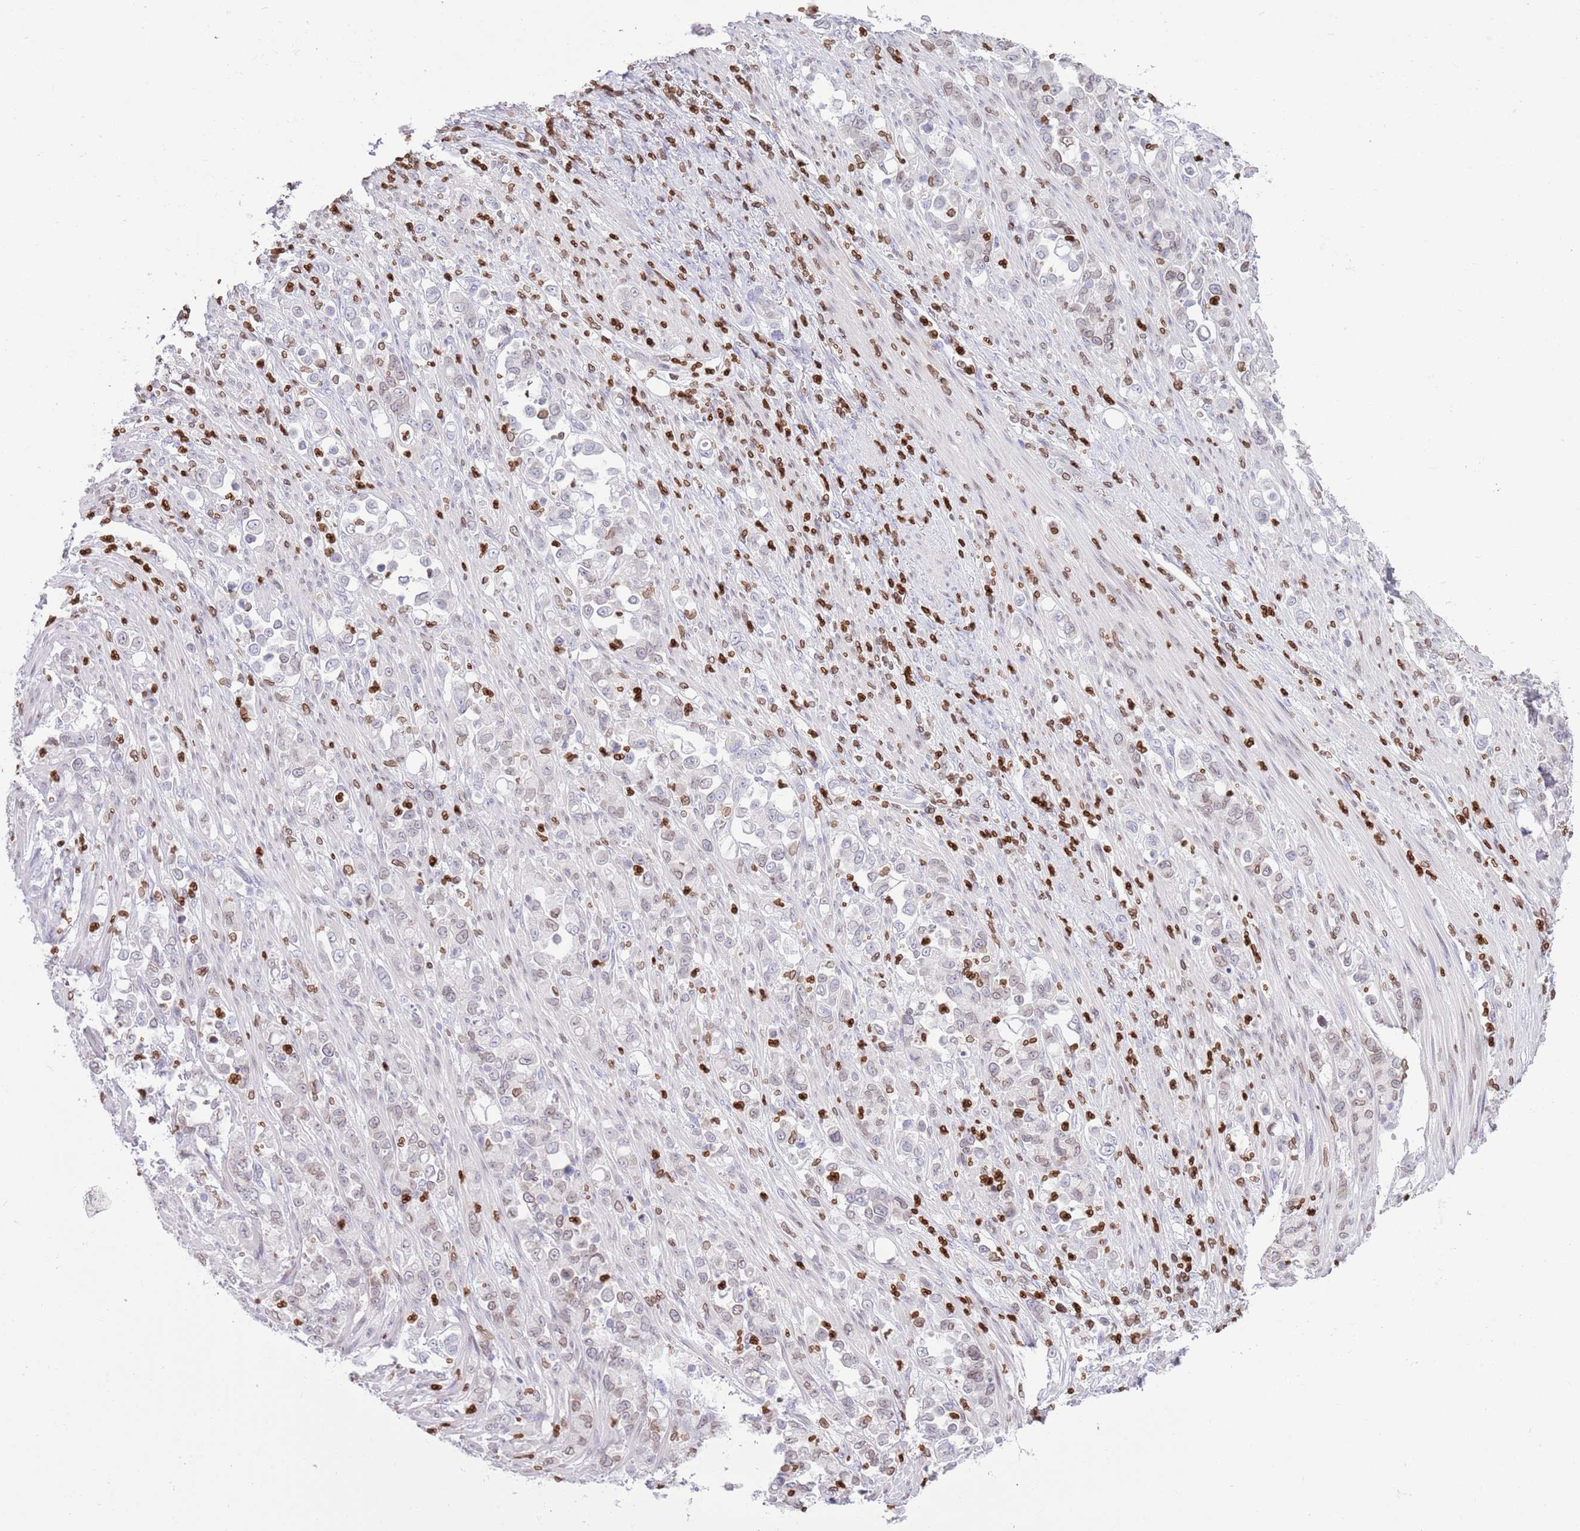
{"staining": {"intensity": "weak", "quantity": "<25%", "location": "cytoplasmic/membranous,nuclear"}, "tissue": "stomach cancer", "cell_type": "Tumor cells", "image_type": "cancer", "snomed": [{"axis": "morphology", "description": "Normal tissue, NOS"}, {"axis": "morphology", "description": "Adenocarcinoma, NOS"}, {"axis": "topography", "description": "Stomach"}], "caption": "Histopathology image shows no protein staining in tumor cells of adenocarcinoma (stomach) tissue.", "gene": "LBR", "patient": {"sex": "female", "age": 79}}